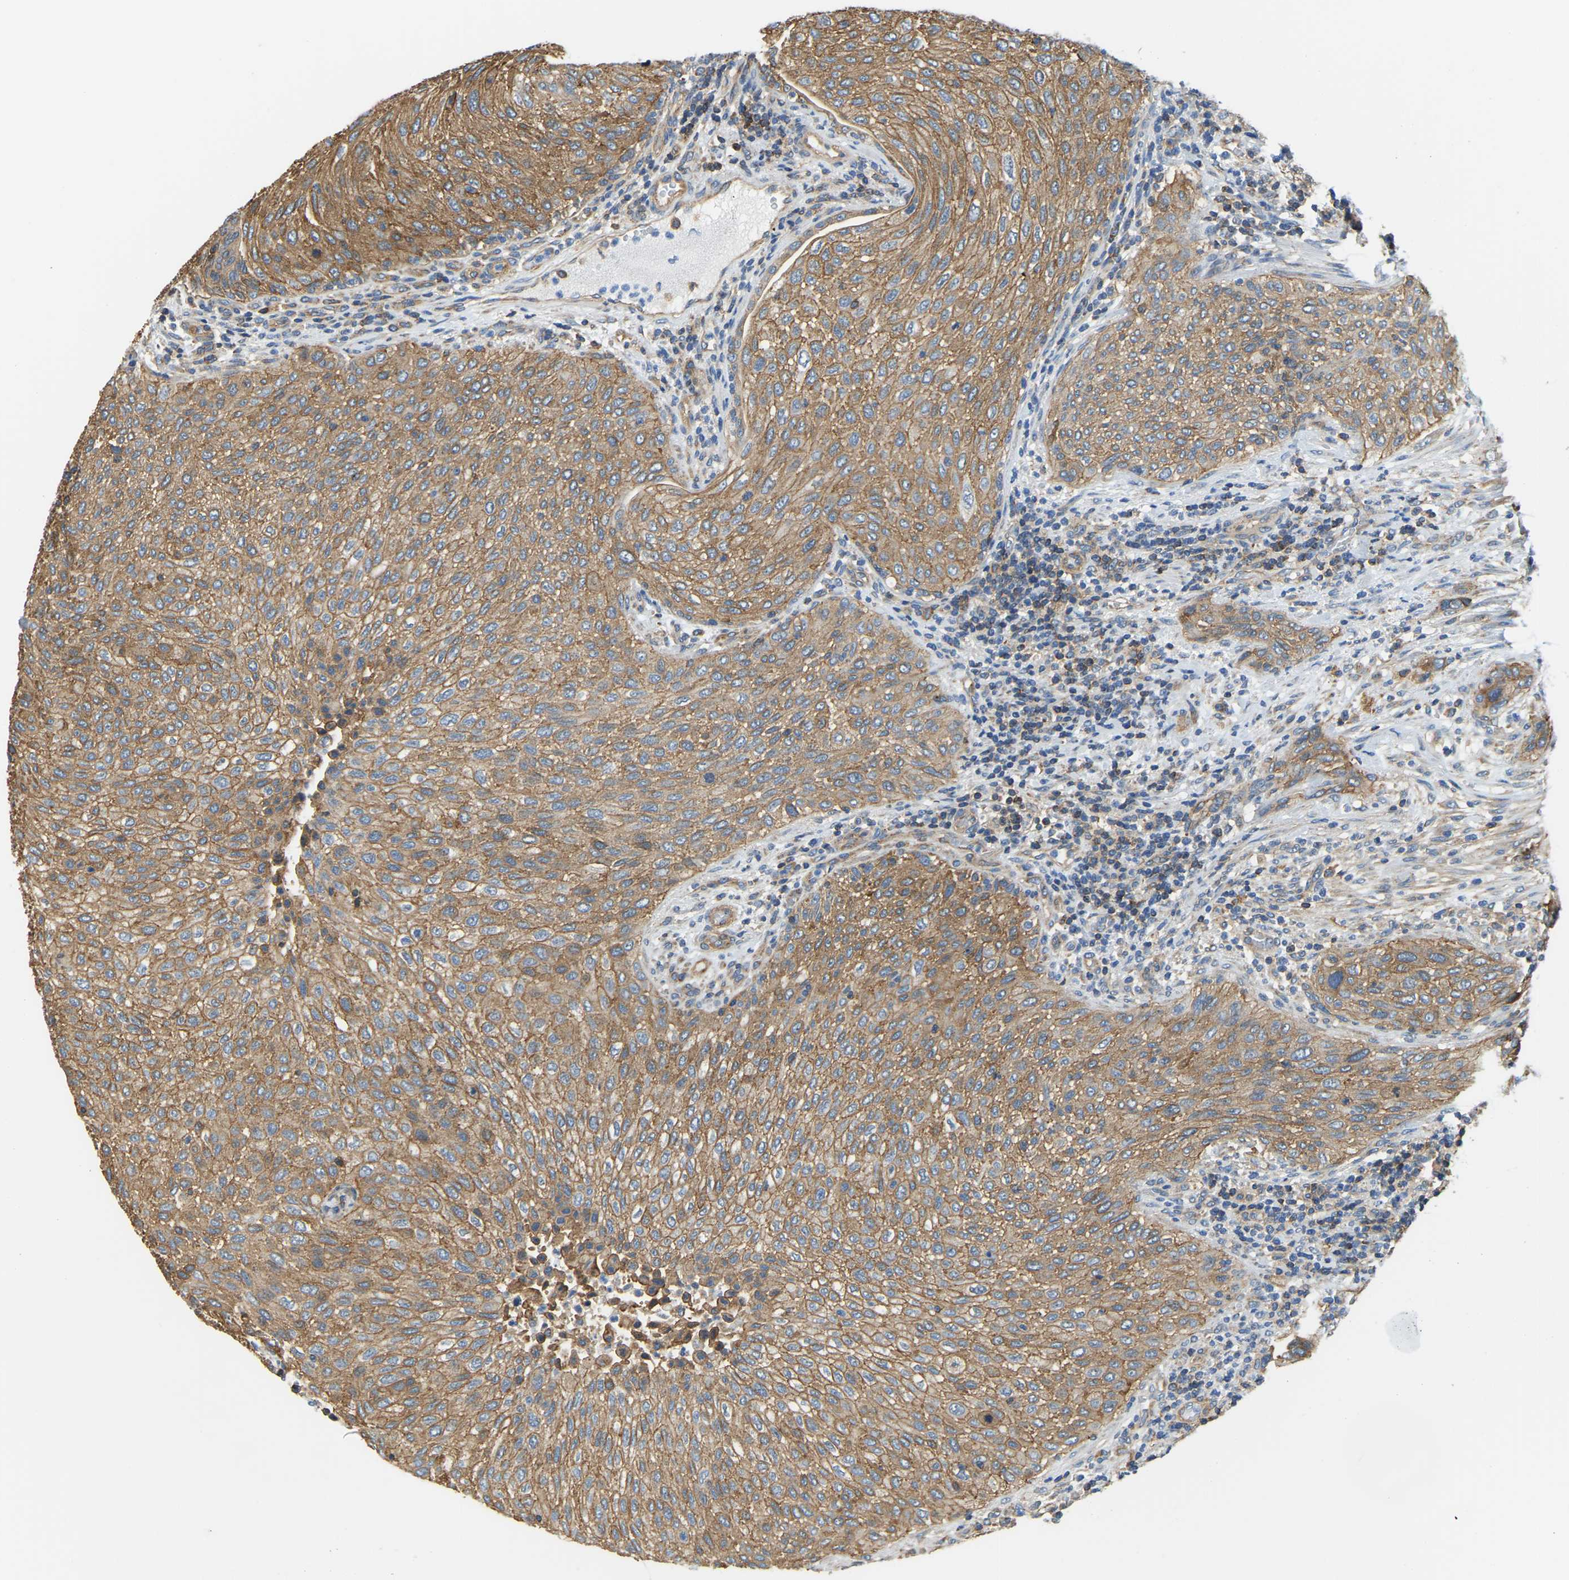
{"staining": {"intensity": "moderate", "quantity": ">75%", "location": "cytoplasmic/membranous"}, "tissue": "urothelial cancer", "cell_type": "Tumor cells", "image_type": "cancer", "snomed": [{"axis": "morphology", "description": "Urothelial carcinoma, Low grade"}, {"axis": "morphology", "description": "Urothelial carcinoma, High grade"}, {"axis": "topography", "description": "Urinary bladder"}], "caption": "Immunohistochemical staining of human urothelial cancer demonstrates medium levels of moderate cytoplasmic/membranous protein staining in approximately >75% of tumor cells.", "gene": "AHNAK", "patient": {"sex": "male", "age": 35}}